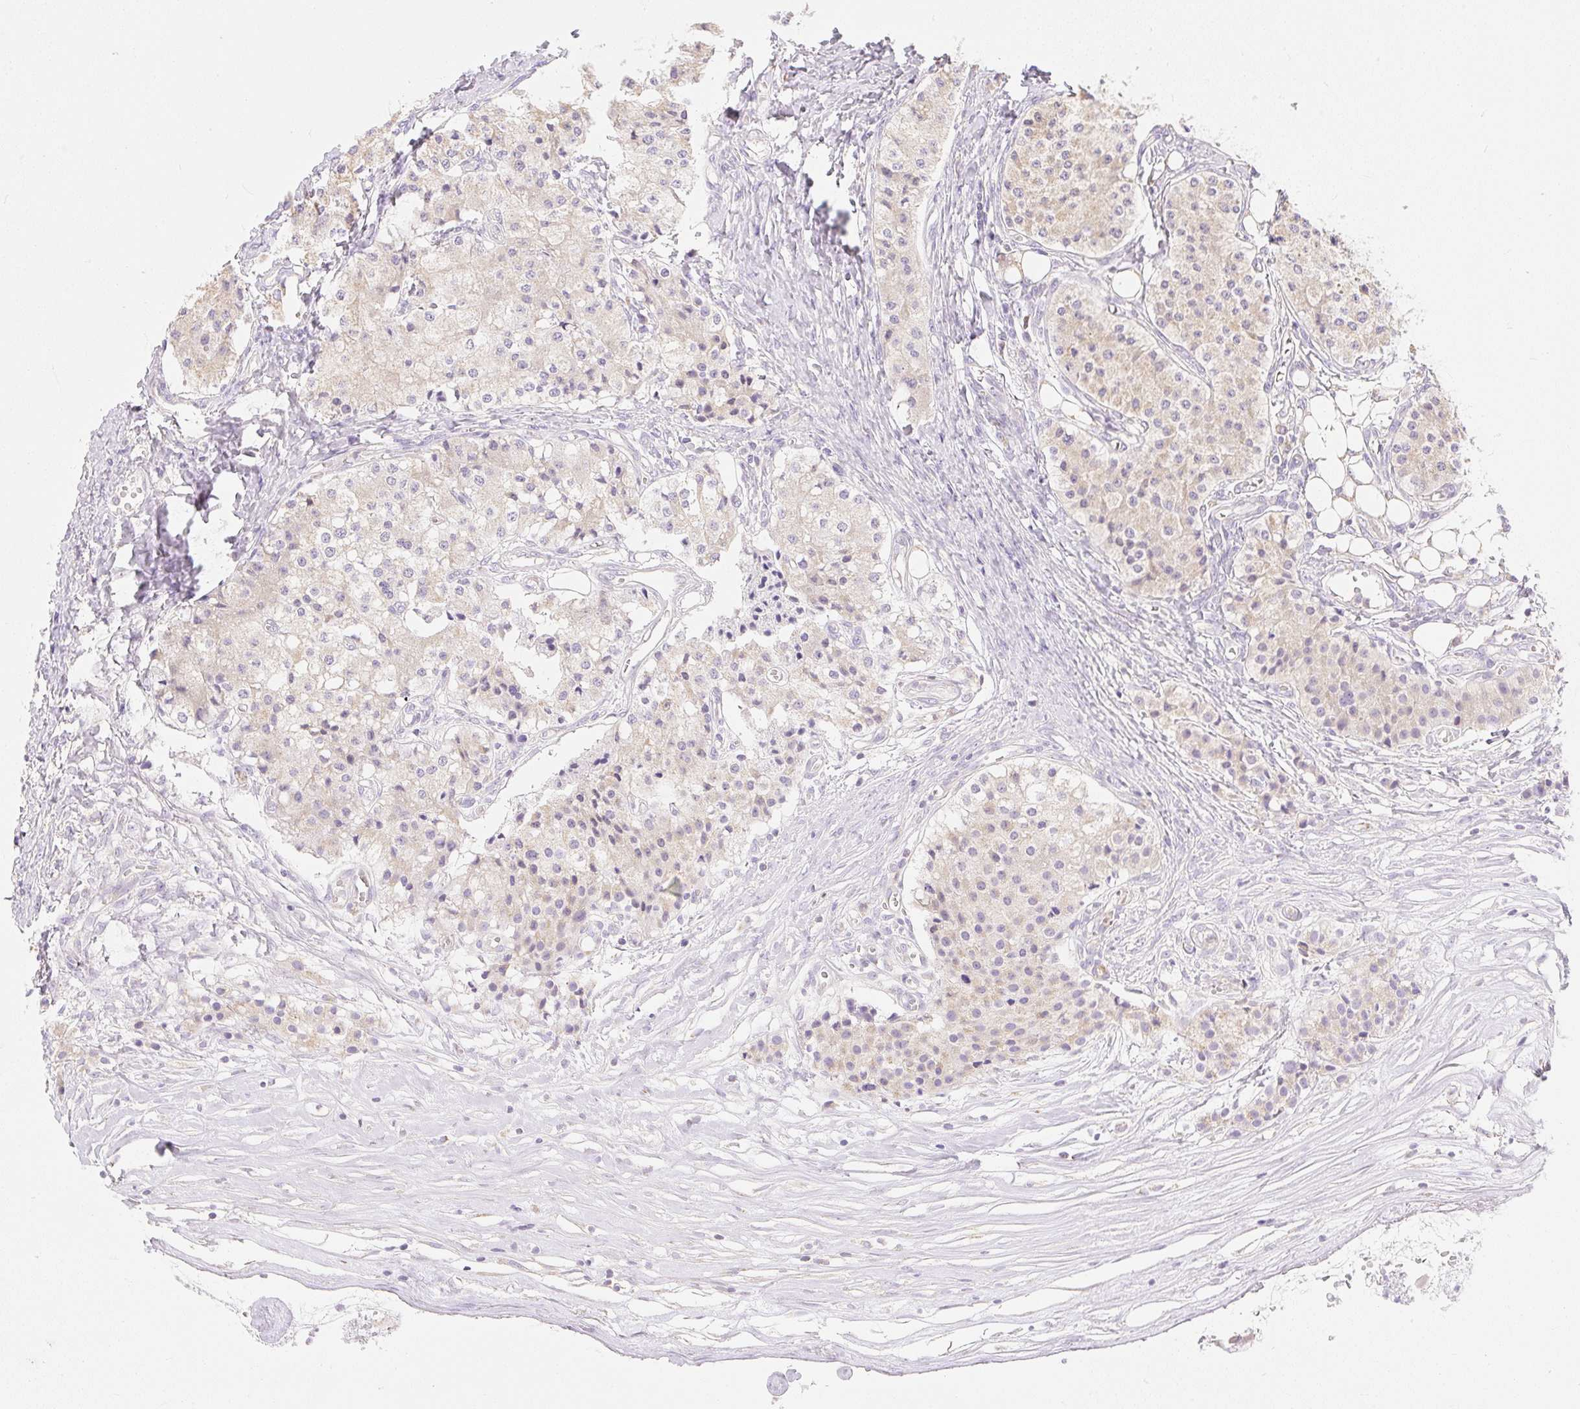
{"staining": {"intensity": "weak", "quantity": ">75%", "location": "cytoplasmic/membranous"}, "tissue": "carcinoid", "cell_type": "Tumor cells", "image_type": "cancer", "snomed": [{"axis": "morphology", "description": "Carcinoid, malignant, NOS"}, {"axis": "topography", "description": "Colon"}], "caption": "DAB (3,3'-diaminobenzidine) immunohistochemical staining of malignant carcinoid reveals weak cytoplasmic/membranous protein positivity in approximately >75% of tumor cells.", "gene": "DHX35", "patient": {"sex": "female", "age": 52}}